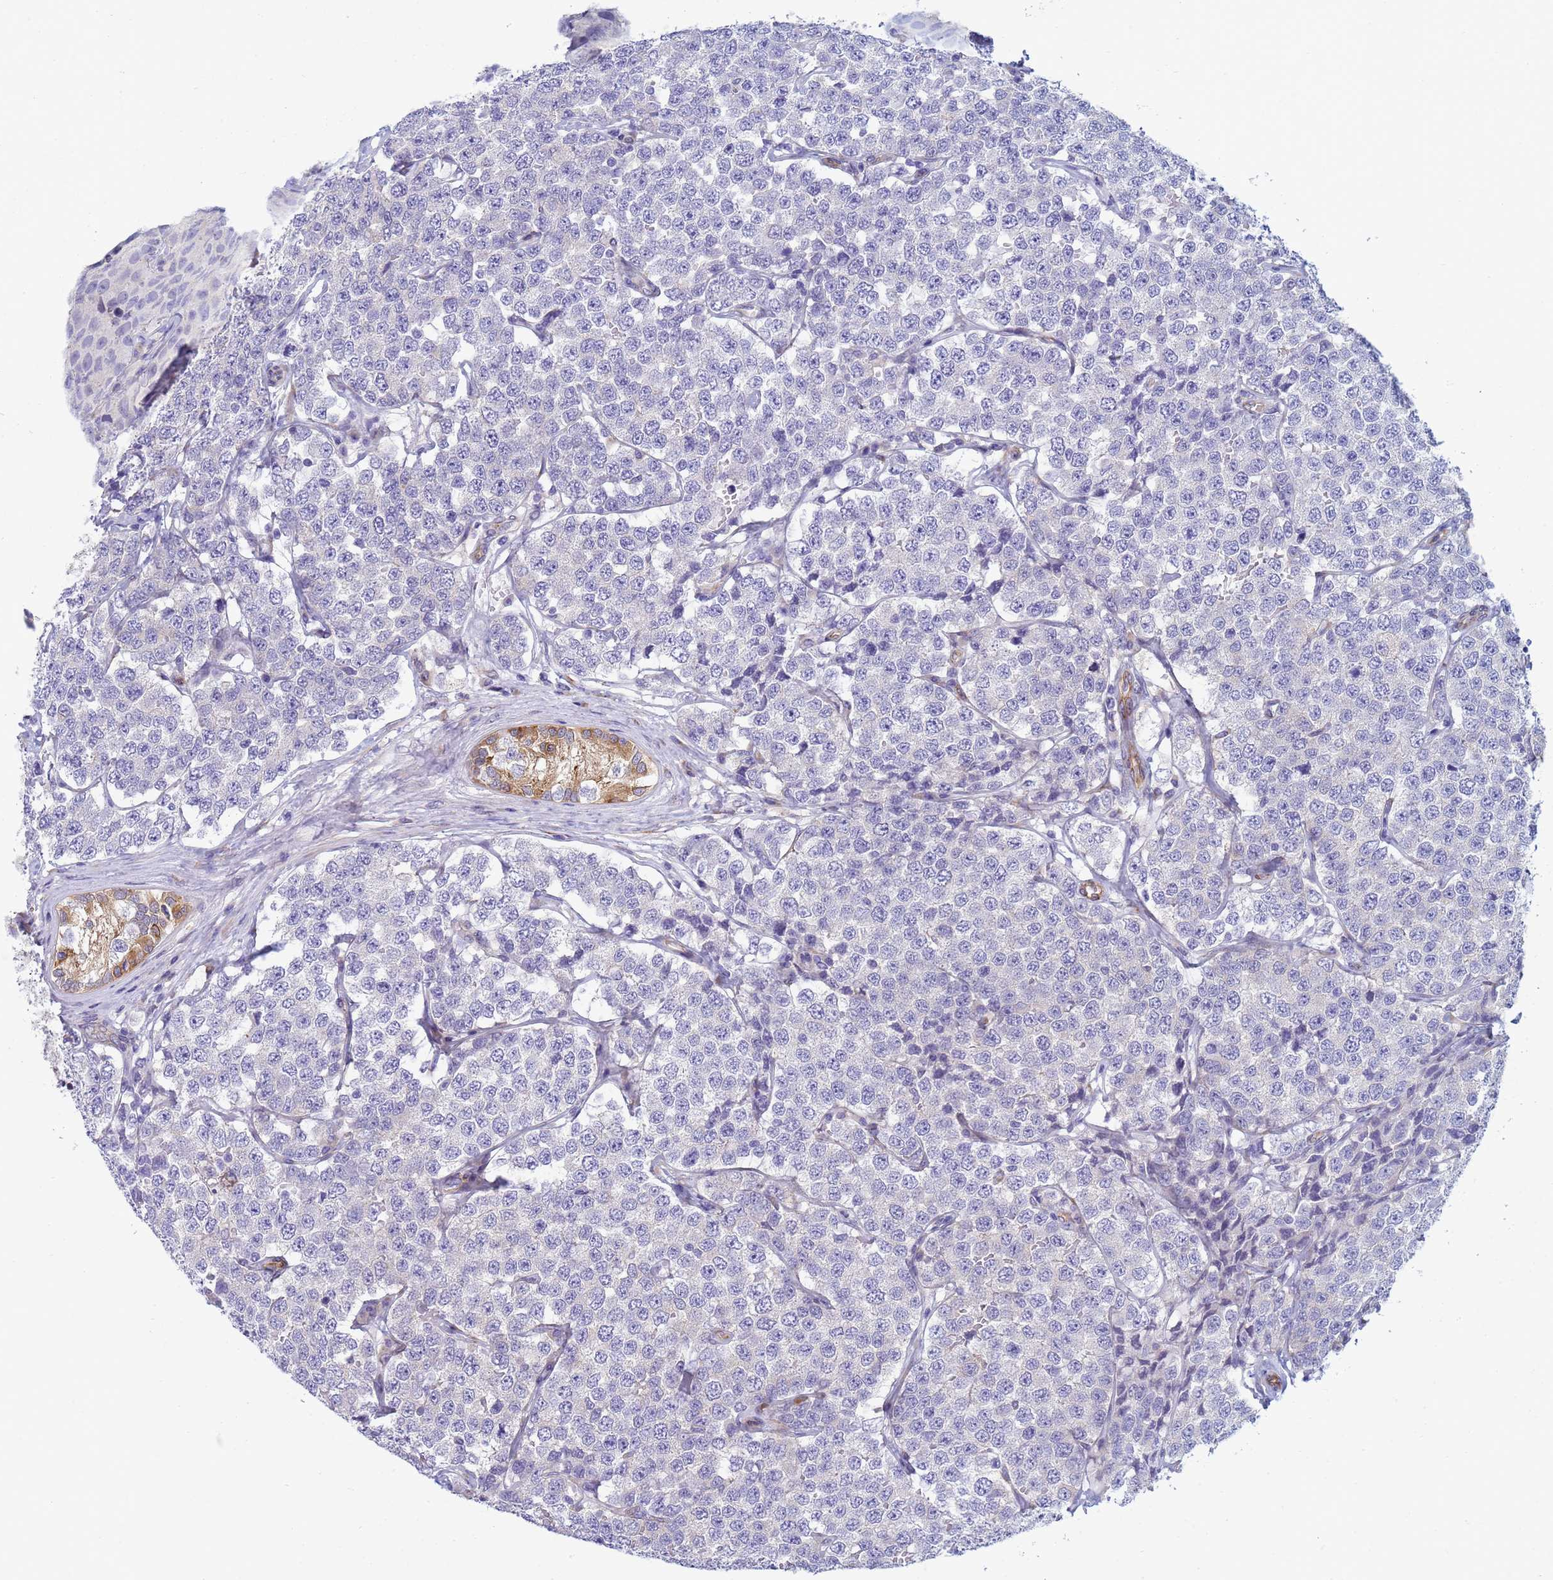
{"staining": {"intensity": "negative", "quantity": "none", "location": "none"}, "tissue": "testis cancer", "cell_type": "Tumor cells", "image_type": "cancer", "snomed": [{"axis": "morphology", "description": "Seminoma, NOS"}, {"axis": "topography", "description": "Testis"}], "caption": "The photomicrograph reveals no significant expression in tumor cells of testis seminoma. (DAB immunohistochemistry with hematoxylin counter stain).", "gene": "TRPC6", "patient": {"sex": "male", "age": 34}}